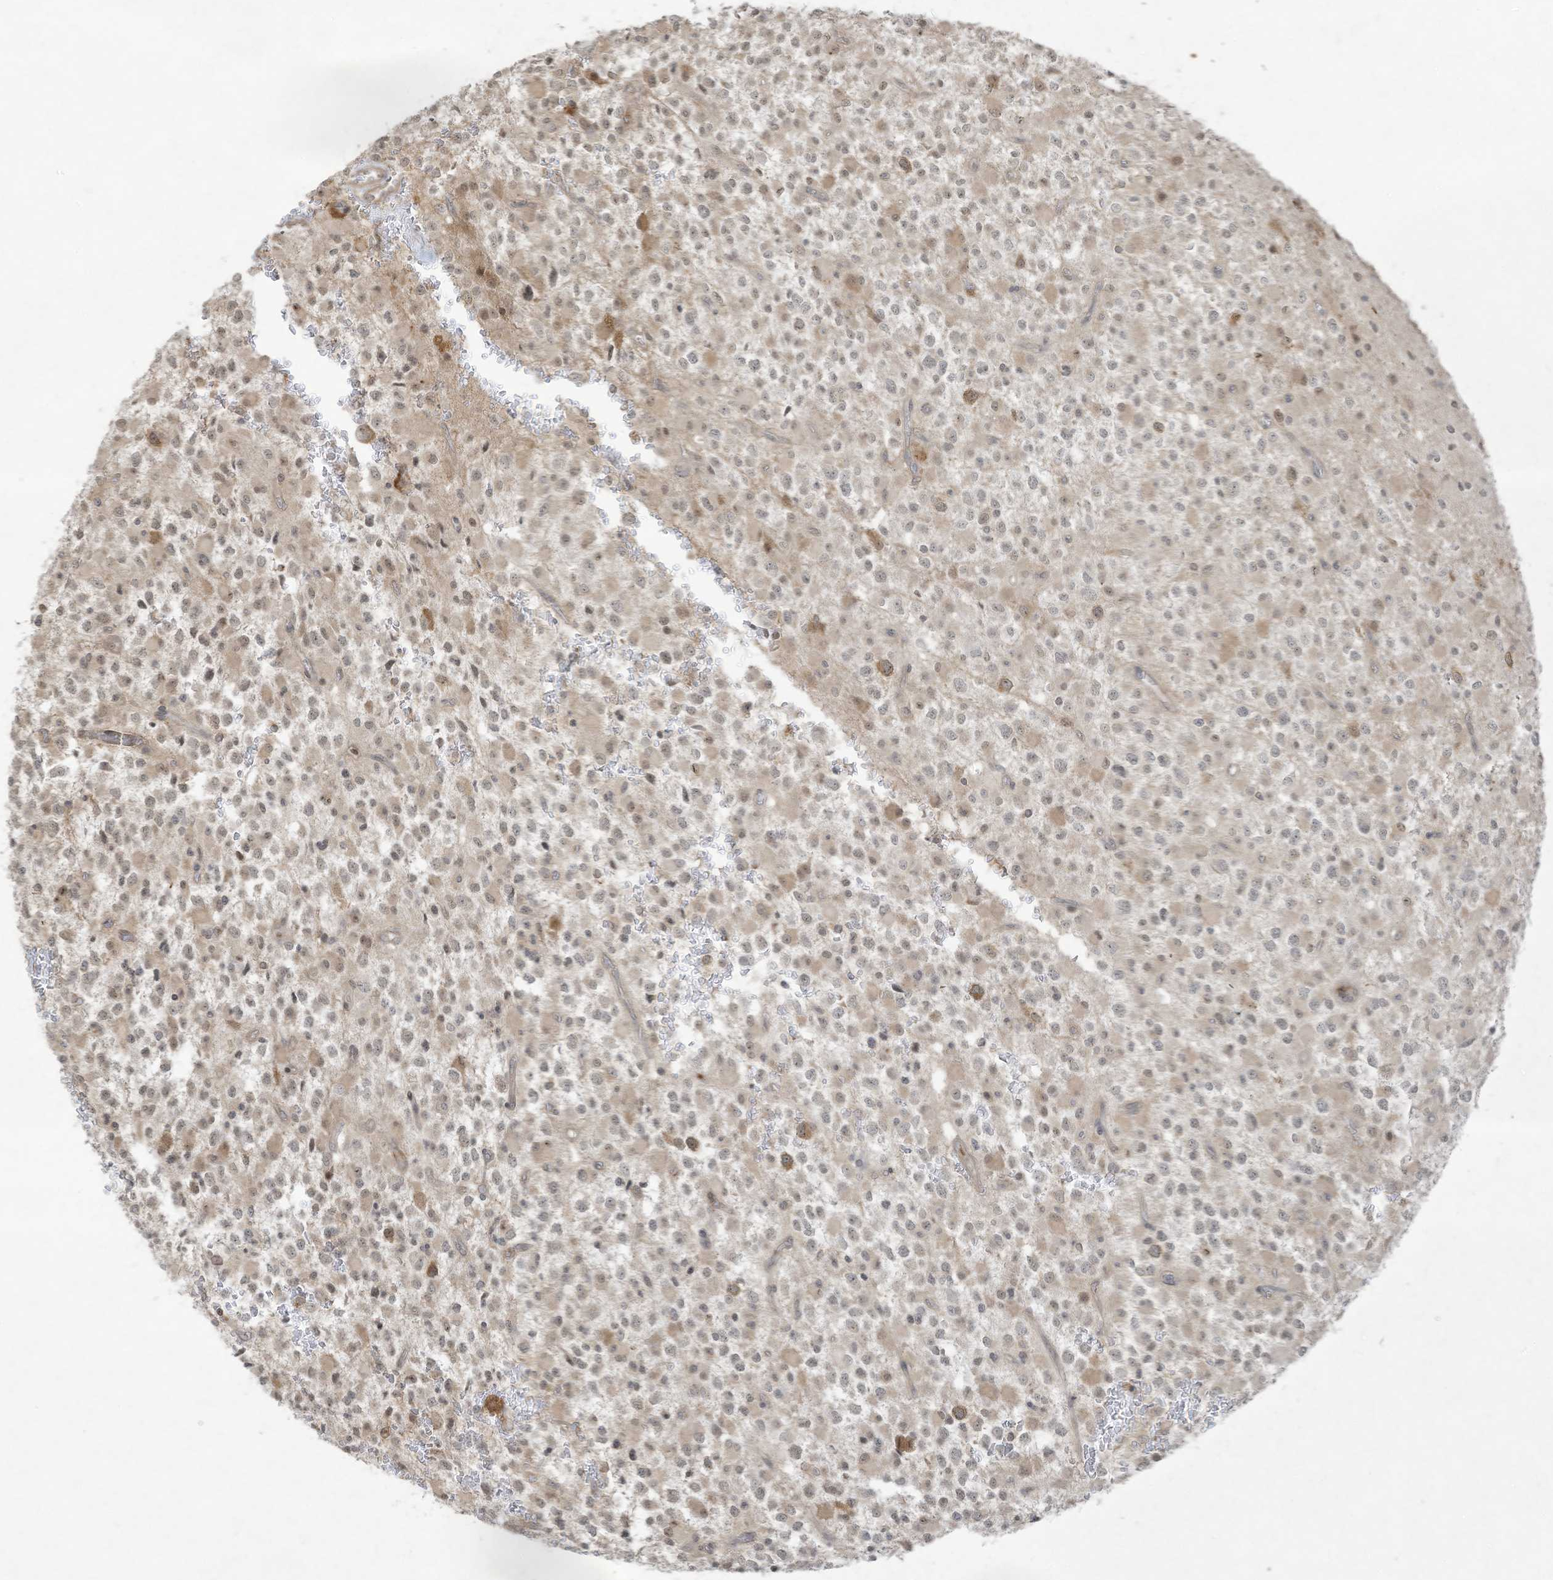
{"staining": {"intensity": "weak", "quantity": "<25%", "location": "cytoplasmic/membranous,nuclear"}, "tissue": "glioma", "cell_type": "Tumor cells", "image_type": "cancer", "snomed": [{"axis": "morphology", "description": "Glioma, malignant, High grade"}, {"axis": "topography", "description": "Brain"}], "caption": "This histopathology image is of high-grade glioma (malignant) stained with immunohistochemistry to label a protein in brown with the nuclei are counter-stained blue. There is no positivity in tumor cells.", "gene": "ZNF263", "patient": {"sex": "male", "age": 34}}